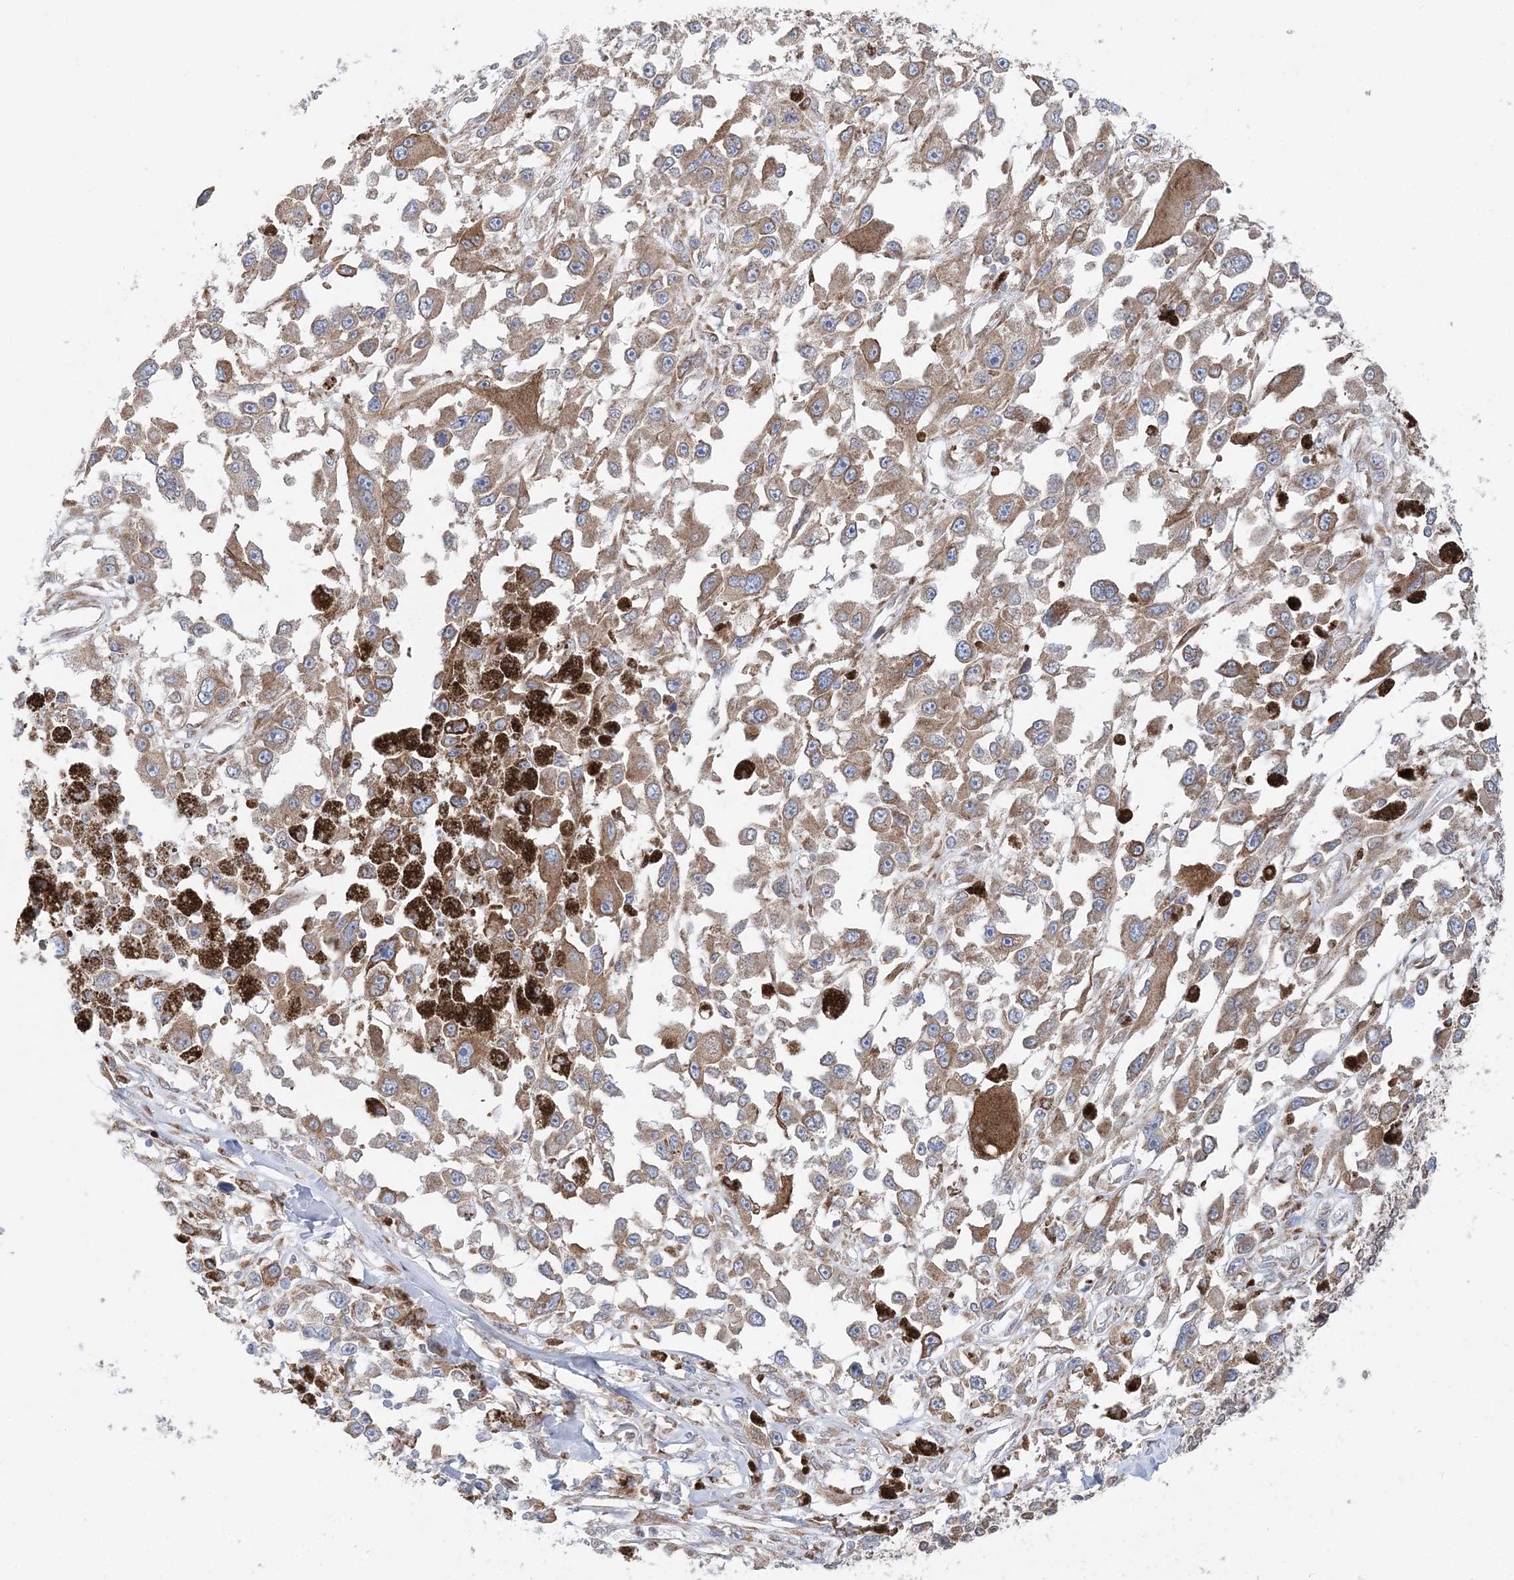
{"staining": {"intensity": "moderate", "quantity": ">75%", "location": "cytoplasmic/membranous"}, "tissue": "melanoma", "cell_type": "Tumor cells", "image_type": "cancer", "snomed": [{"axis": "morphology", "description": "Malignant melanoma, Metastatic site"}, {"axis": "topography", "description": "Lymph node"}], "caption": "The micrograph displays immunohistochemical staining of malignant melanoma (metastatic site). There is moderate cytoplasmic/membranous positivity is present in approximately >75% of tumor cells.", "gene": "TMED10", "patient": {"sex": "male", "age": 59}}